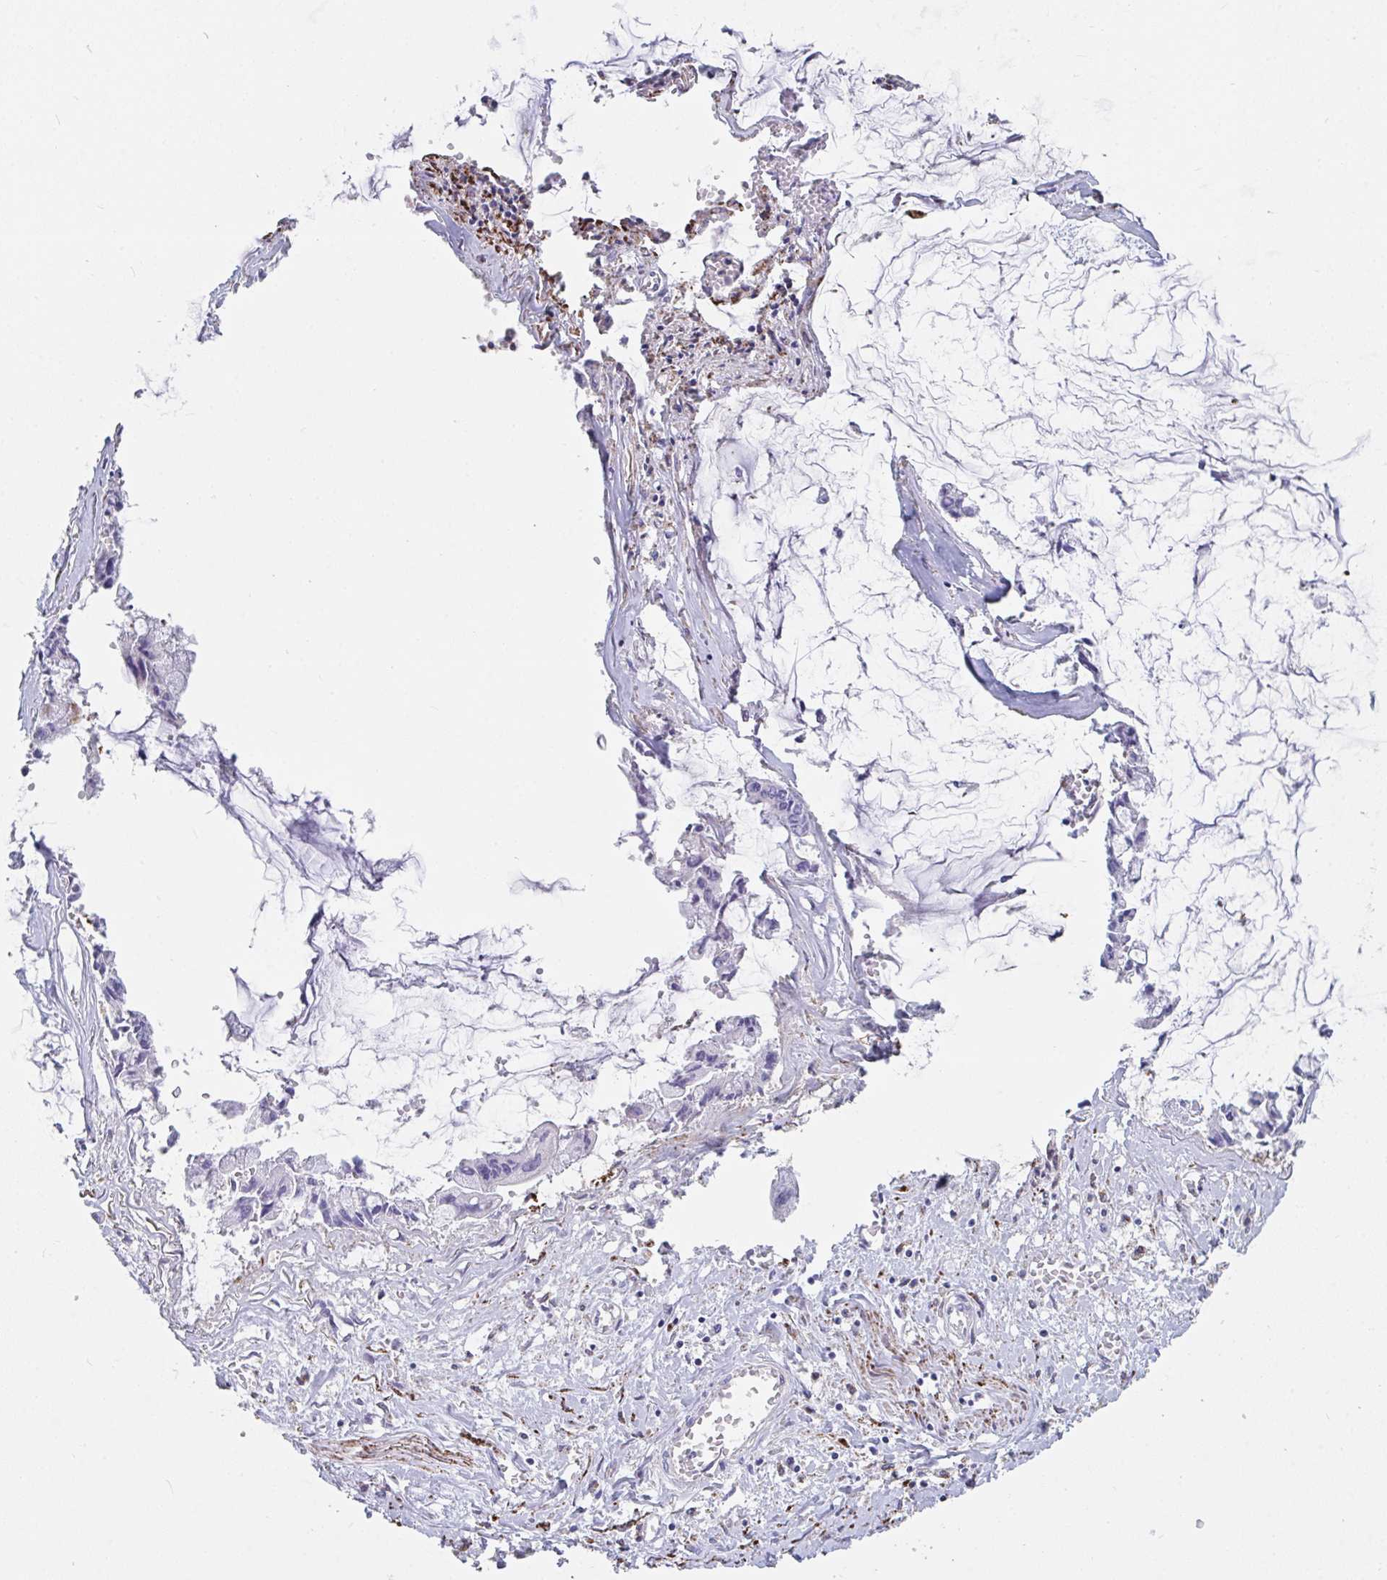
{"staining": {"intensity": "negative", "quantity": "none", "location": "none"}, "tissue": "ovarian cancer", "cell_type": "Tumor cells", "image_type": "cancer", "snomed": [{"axis": "morphology", "description": "Cystadenocarcinoma, mucinous, NOS"}, {"axis": "topography", "description": "Ovary"}], "caption": "This is a histopathology image of immunohistochemistry staining of ovarian cancer (mucinous cystadenocarcinoma), which shows no expression in tumor cells.", "gene": "FAM156B", "patient": {"sex": "female", "age": 90}}